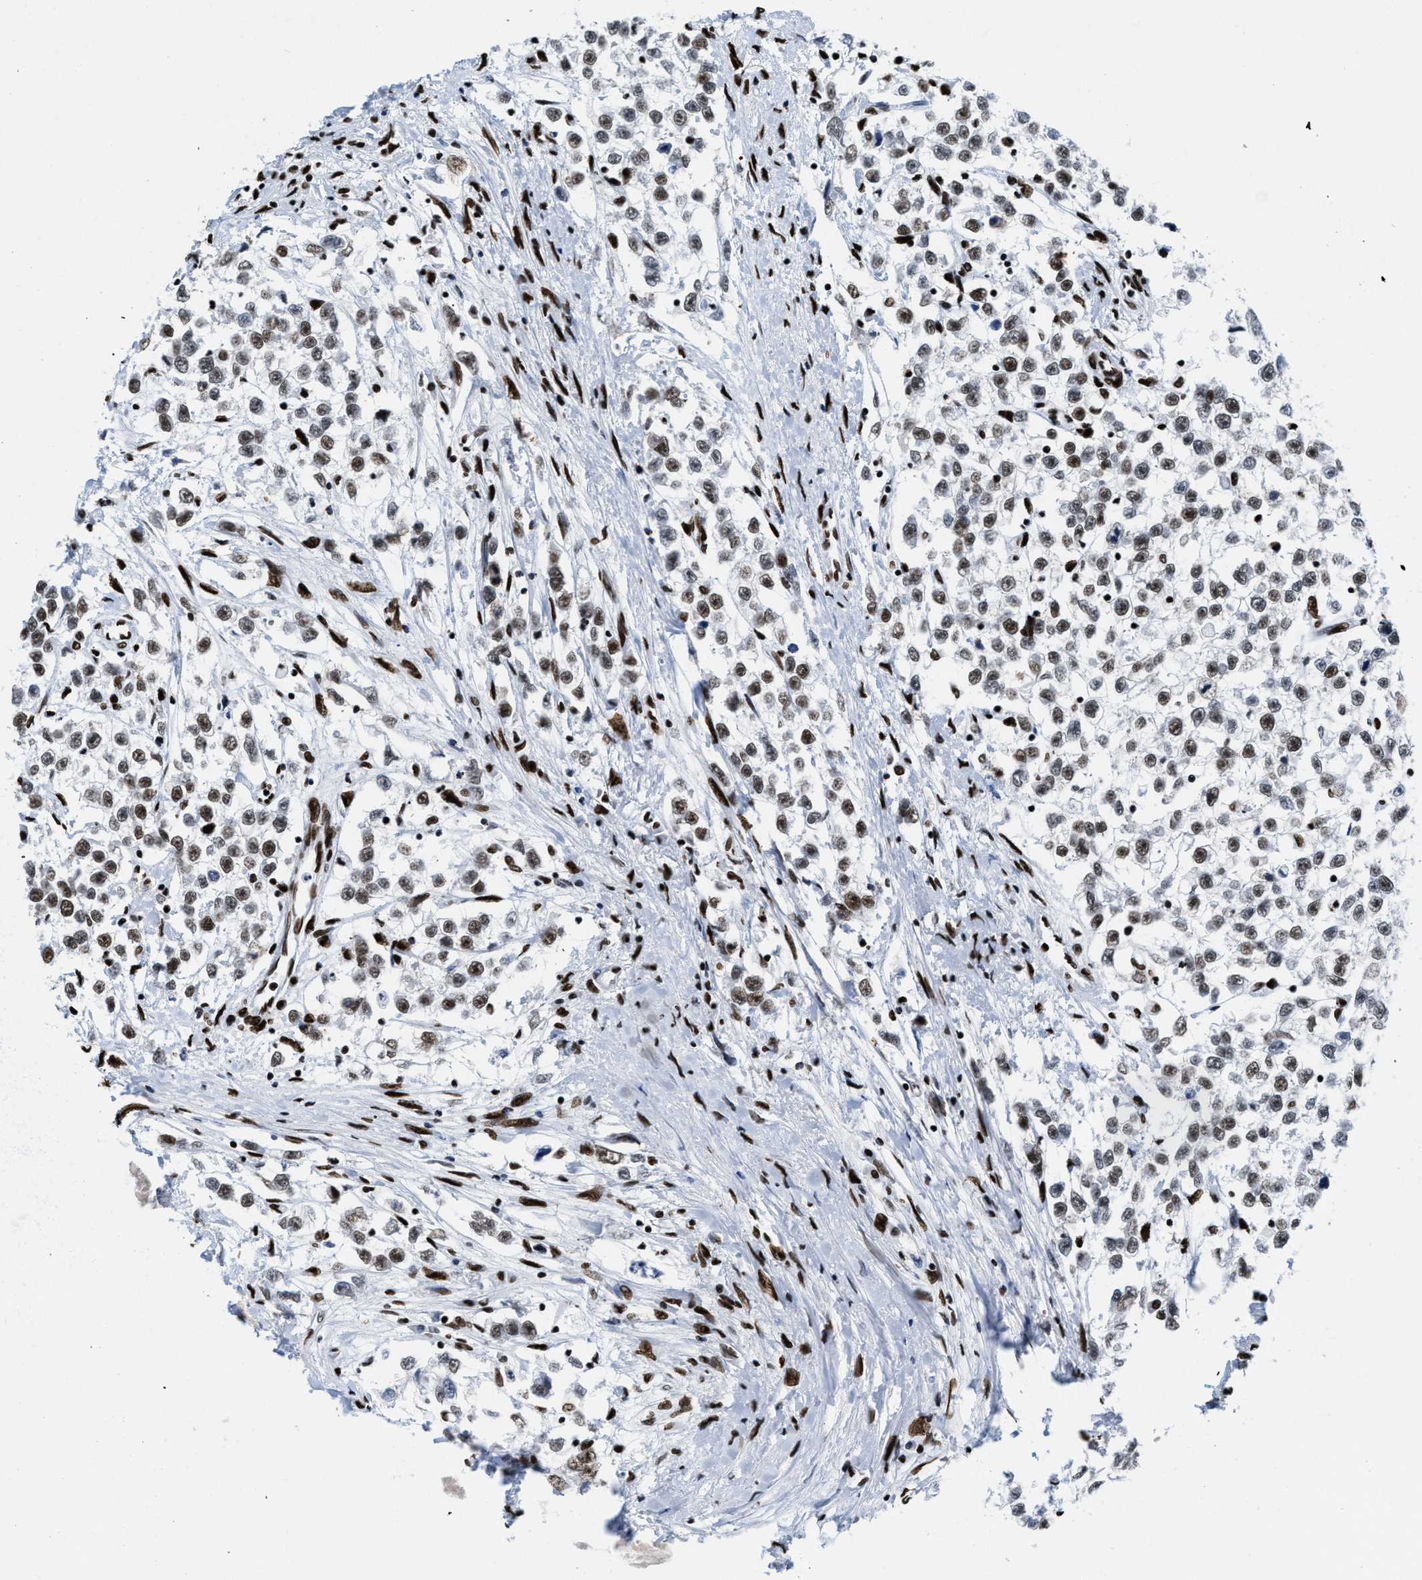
{"staining": {"intensity": "moderate", "quantity": "25%-75%", "location": "nuclear"}, "tissue": "testis cancer", "cell_type": "Tumor cells", "image_type": "cancer", "snomed": [{"axis": "morphology", "description": "Seminoma, NOS"}, {"axis": "morphology", "description": "Carcinoma, Embryonal, NOS"}, {"axis": "topography", "description": "Testis"}], "caption": "Immunohistochemistry of human testis embryonal carcinoma shows medium levels of moderate nuclear expression in about 25%-75% of tumor cells.", "gene": "SMARCC2", "patient": {"sex": "male", "age": 51}}